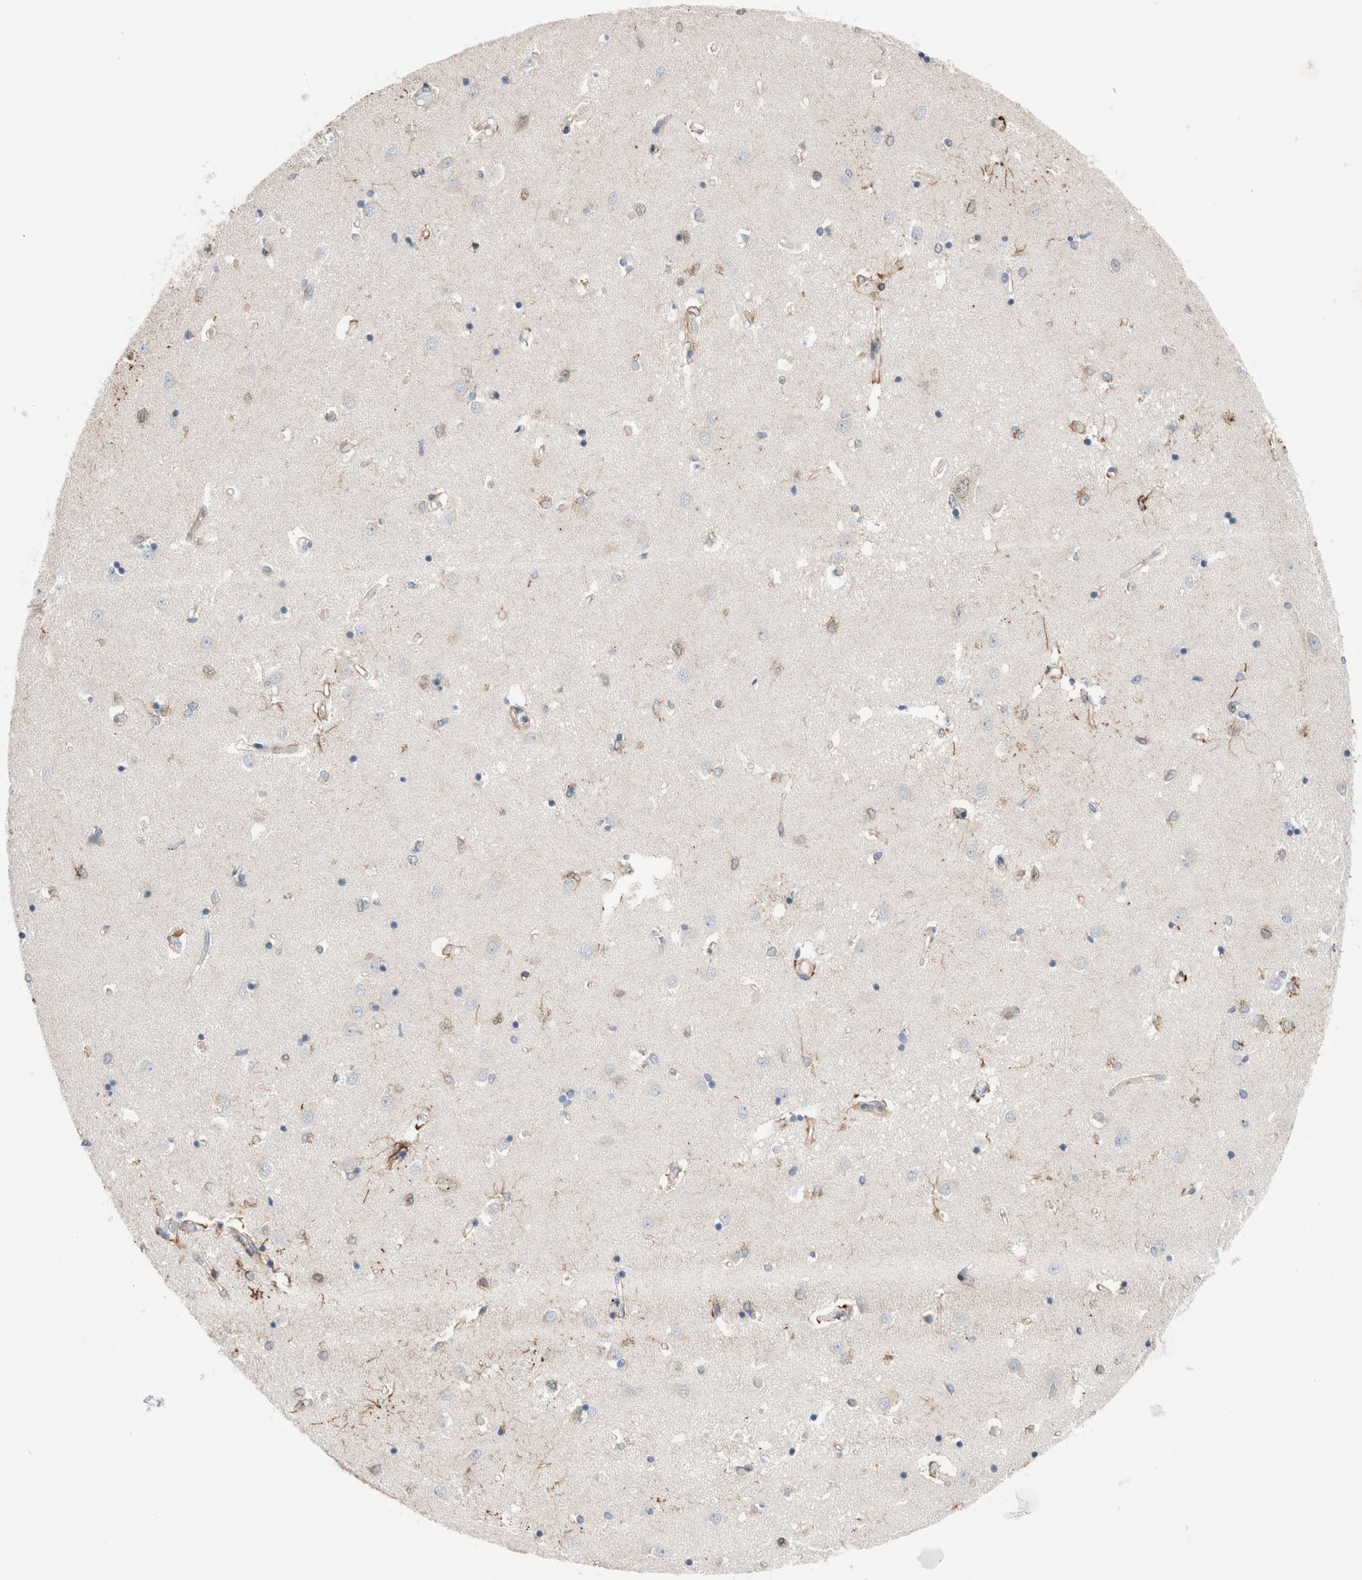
{"staining": {"intensity": "strong", "quantity": "<25%", "location": "cytoplasmic/membranous"}, "tissue": "caudate", "cell_type": "Glial cells", "image_type": "normal", "snomed": [{"axis": "morphology", "description": "Normal tissue, NOS"}, {"axis": "topography", "description": "Lateral ventricle wall"}], "caption": "Immunohistochemical staining of unremarkable human caudate shows <25% levels of strong cytoplasmic/membranous protein expression in approximately <25% of glial cells. (Brightfield microscopy of DAB IHC at high magnification).", "gene": "CASC3", "patient": {"sex": "male", "age": 45}}